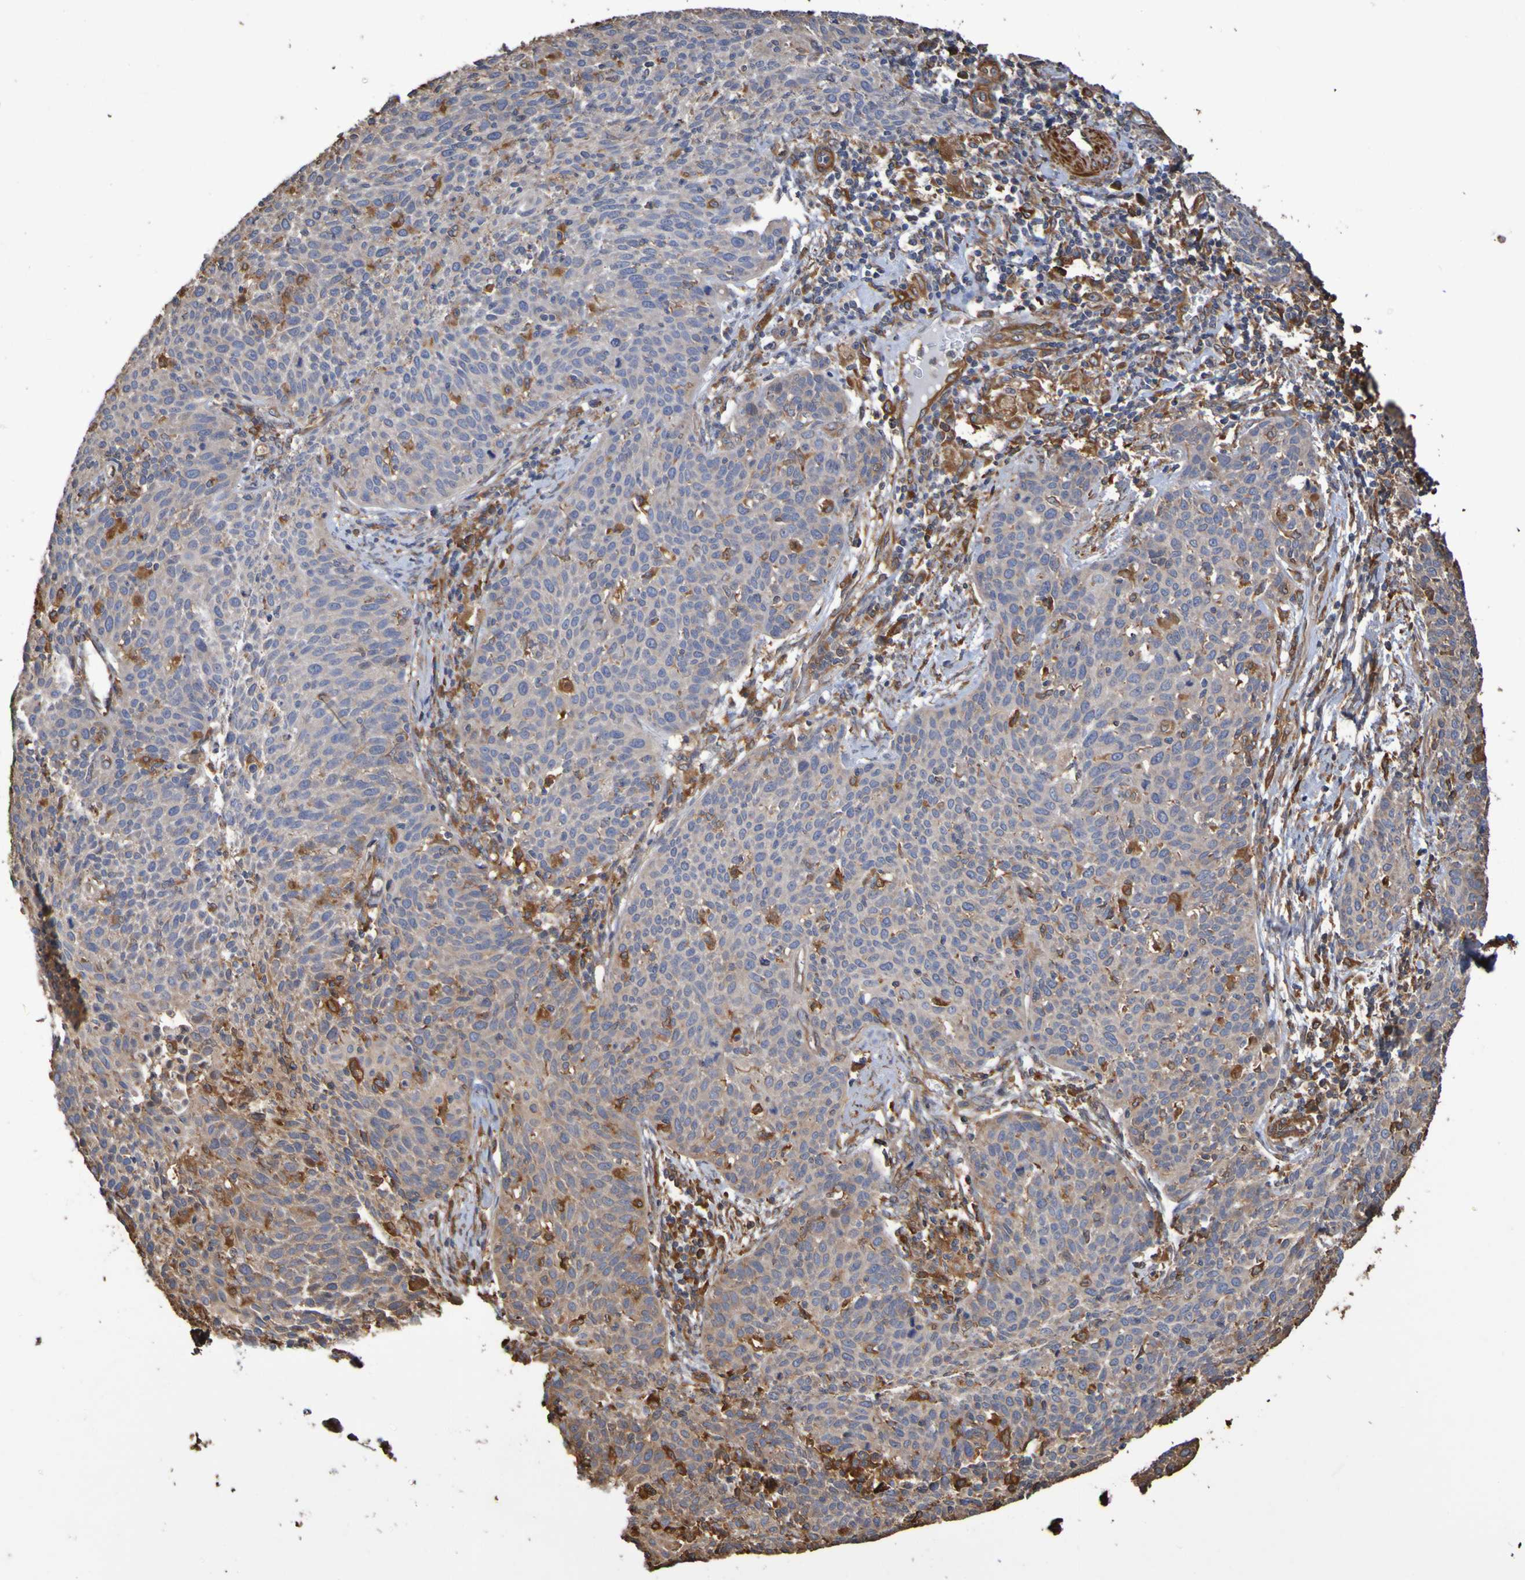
{"staining": {"intensity": "weak", "quantity": ">75%", "location": "cytoplasmic/membranous"}, "tissue": "cervical cancer", "cell_type": "Tumor cells", "image_type": "cancer", "snomed": [{"axis": "morphology", "description": "Squamous cell carcinoma, NOS"}, {"axis": "topography", "description": "Cervix"}], "caption": "Protein expression analysis of squamous cell carcinoma (cervical) exhibits weak cytoplasmic/membranous expression in approximately >75% of tumor cells.", "gene": "RAB11A", "patient": {"sex": "female", "age": 38}}